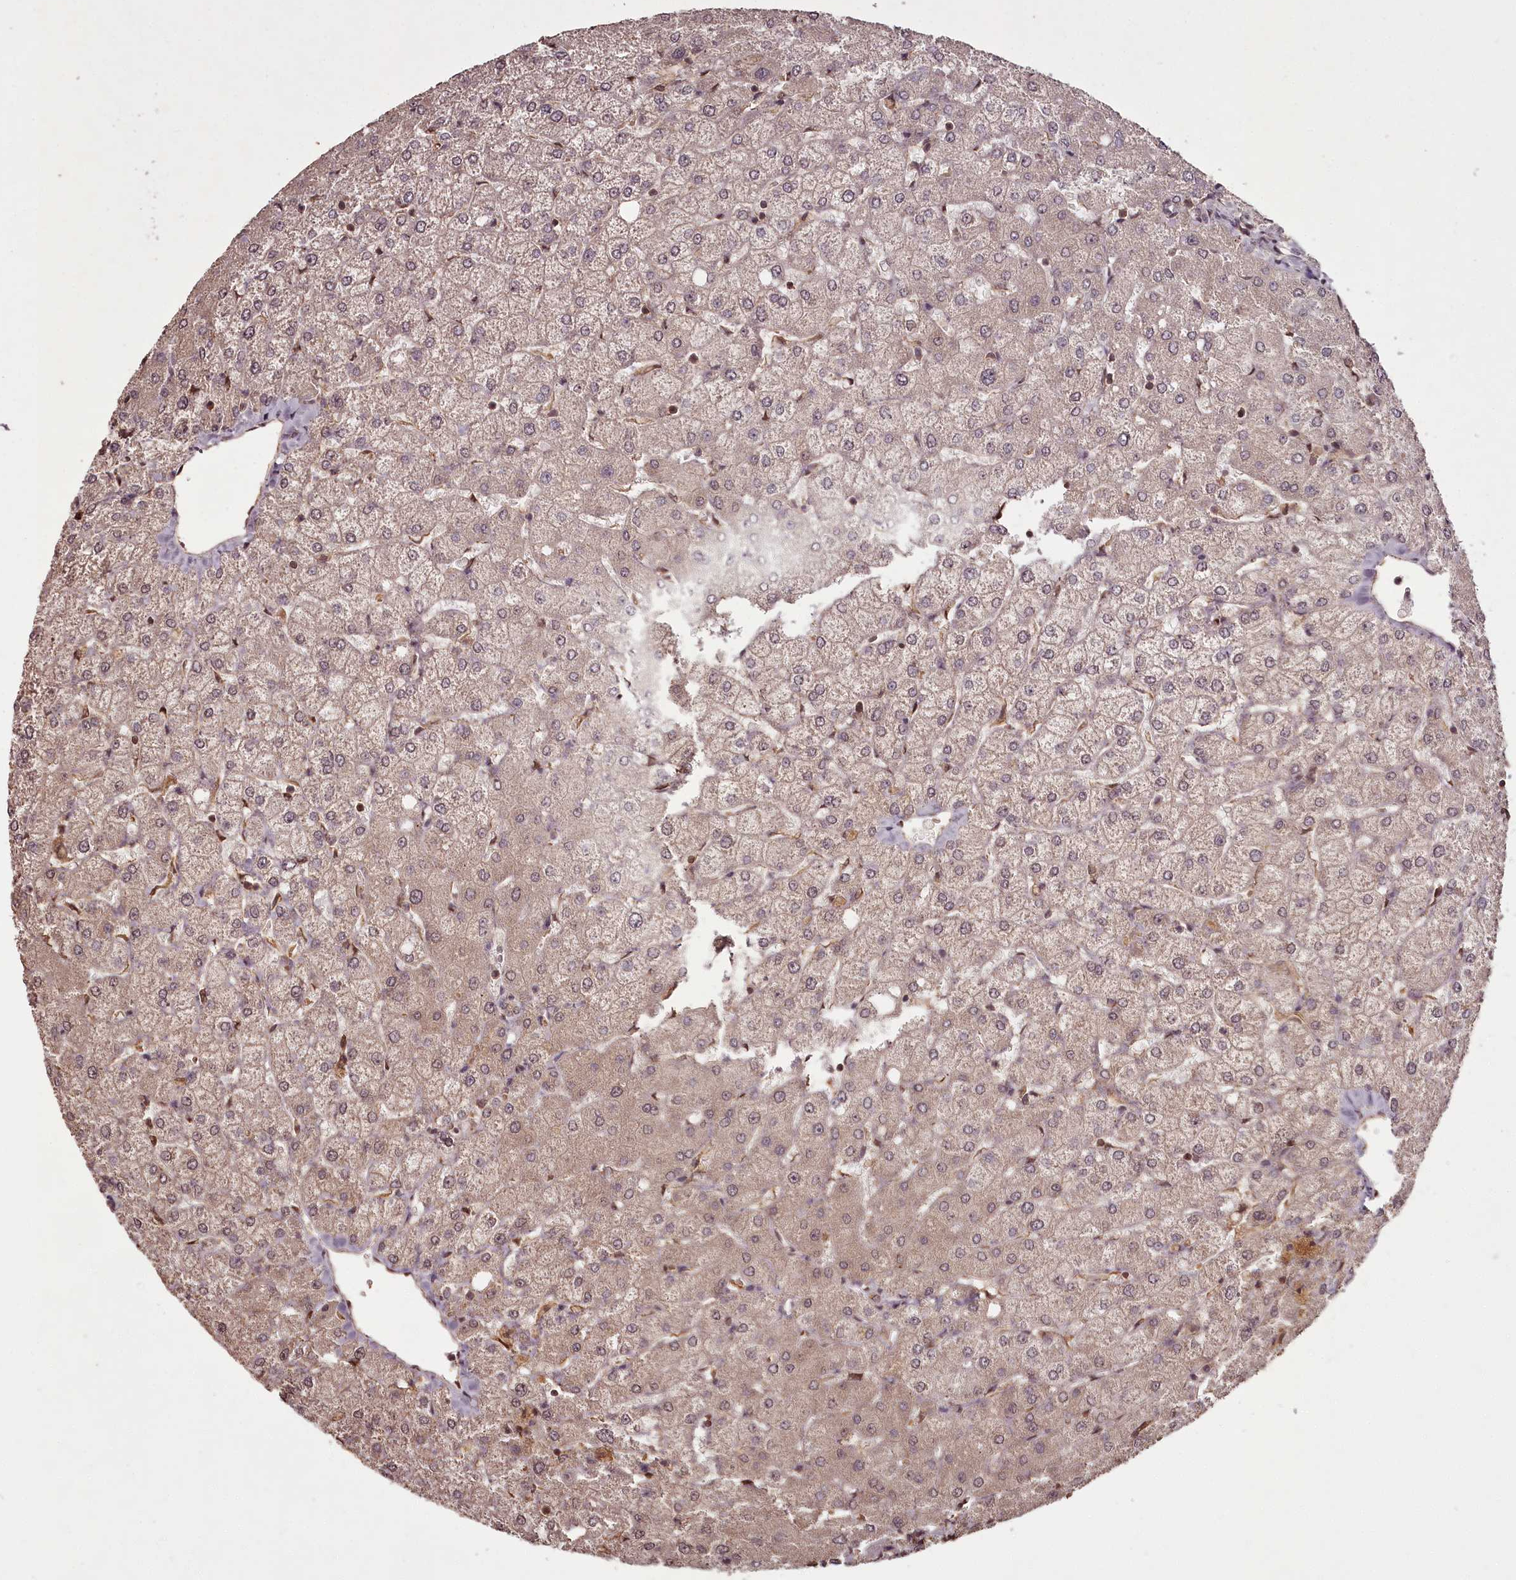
{"staining": {"intensity": "weak", "quantity": "<25%", "location": "cytoplasmic/membranous"}, "tissue": "liver", "cell_type": "Cholangiocytes", "image_type": "normal", "snomed": [{"axis": "morphology", "description": "Normal tissue, NOS"}, {"axis": "topography", "description": "Liver"}], "caption": "Human liver stained for a protein using immunohistochemistry (IHC) shows no staining in cholangiocytes.", "gene": "NPRL2", "patient": {"sex": "female", "age": 54}}